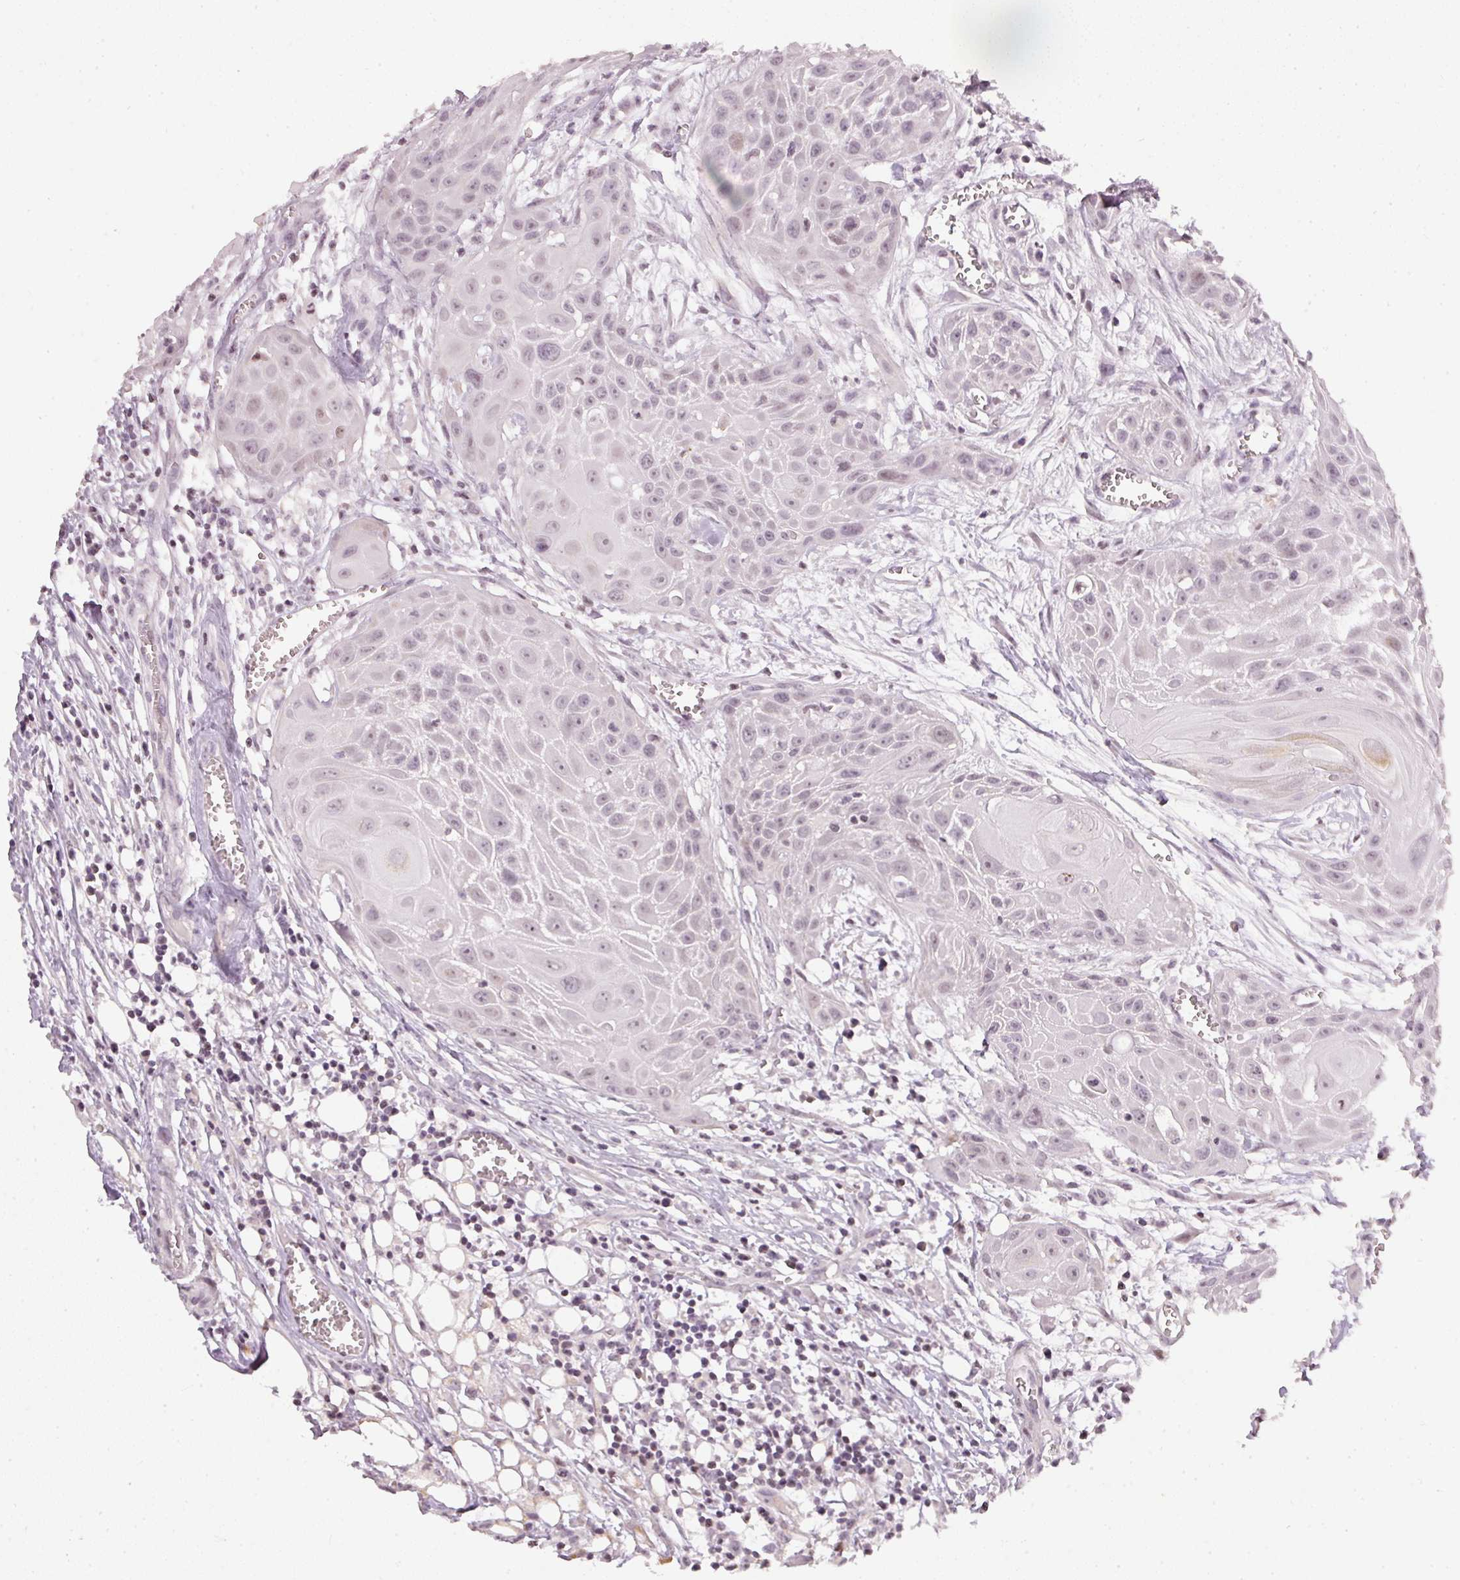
{"staining": {"intensity": "weak", "quantity": "25%-75%", "location": "nuclear"}, "tissue": "head and neck cancer", "cell_type": "Tumor cells", "image_type": "cancer", "snomed": [{"axis": "morphology", "description": "Squamous cell carcinoma, NOS"}, {"axis": "topography", "description": "Lymph node"}, {"axis": "topography", "description": "Salivary gland"}, {"axis": "topography", "description": "Head-Neck"}], "caption": "Immunohistochemistry histopathology image of neoplastic tissue: head and neck cancer stained using immunohistochemistry shows low levels of weak protein expression localized specifically in the nuclear of tumor cells, appearing as a nuclear brown color.", "gene": "NRDE2", "patient": {"sex": "female", "age": 74}}